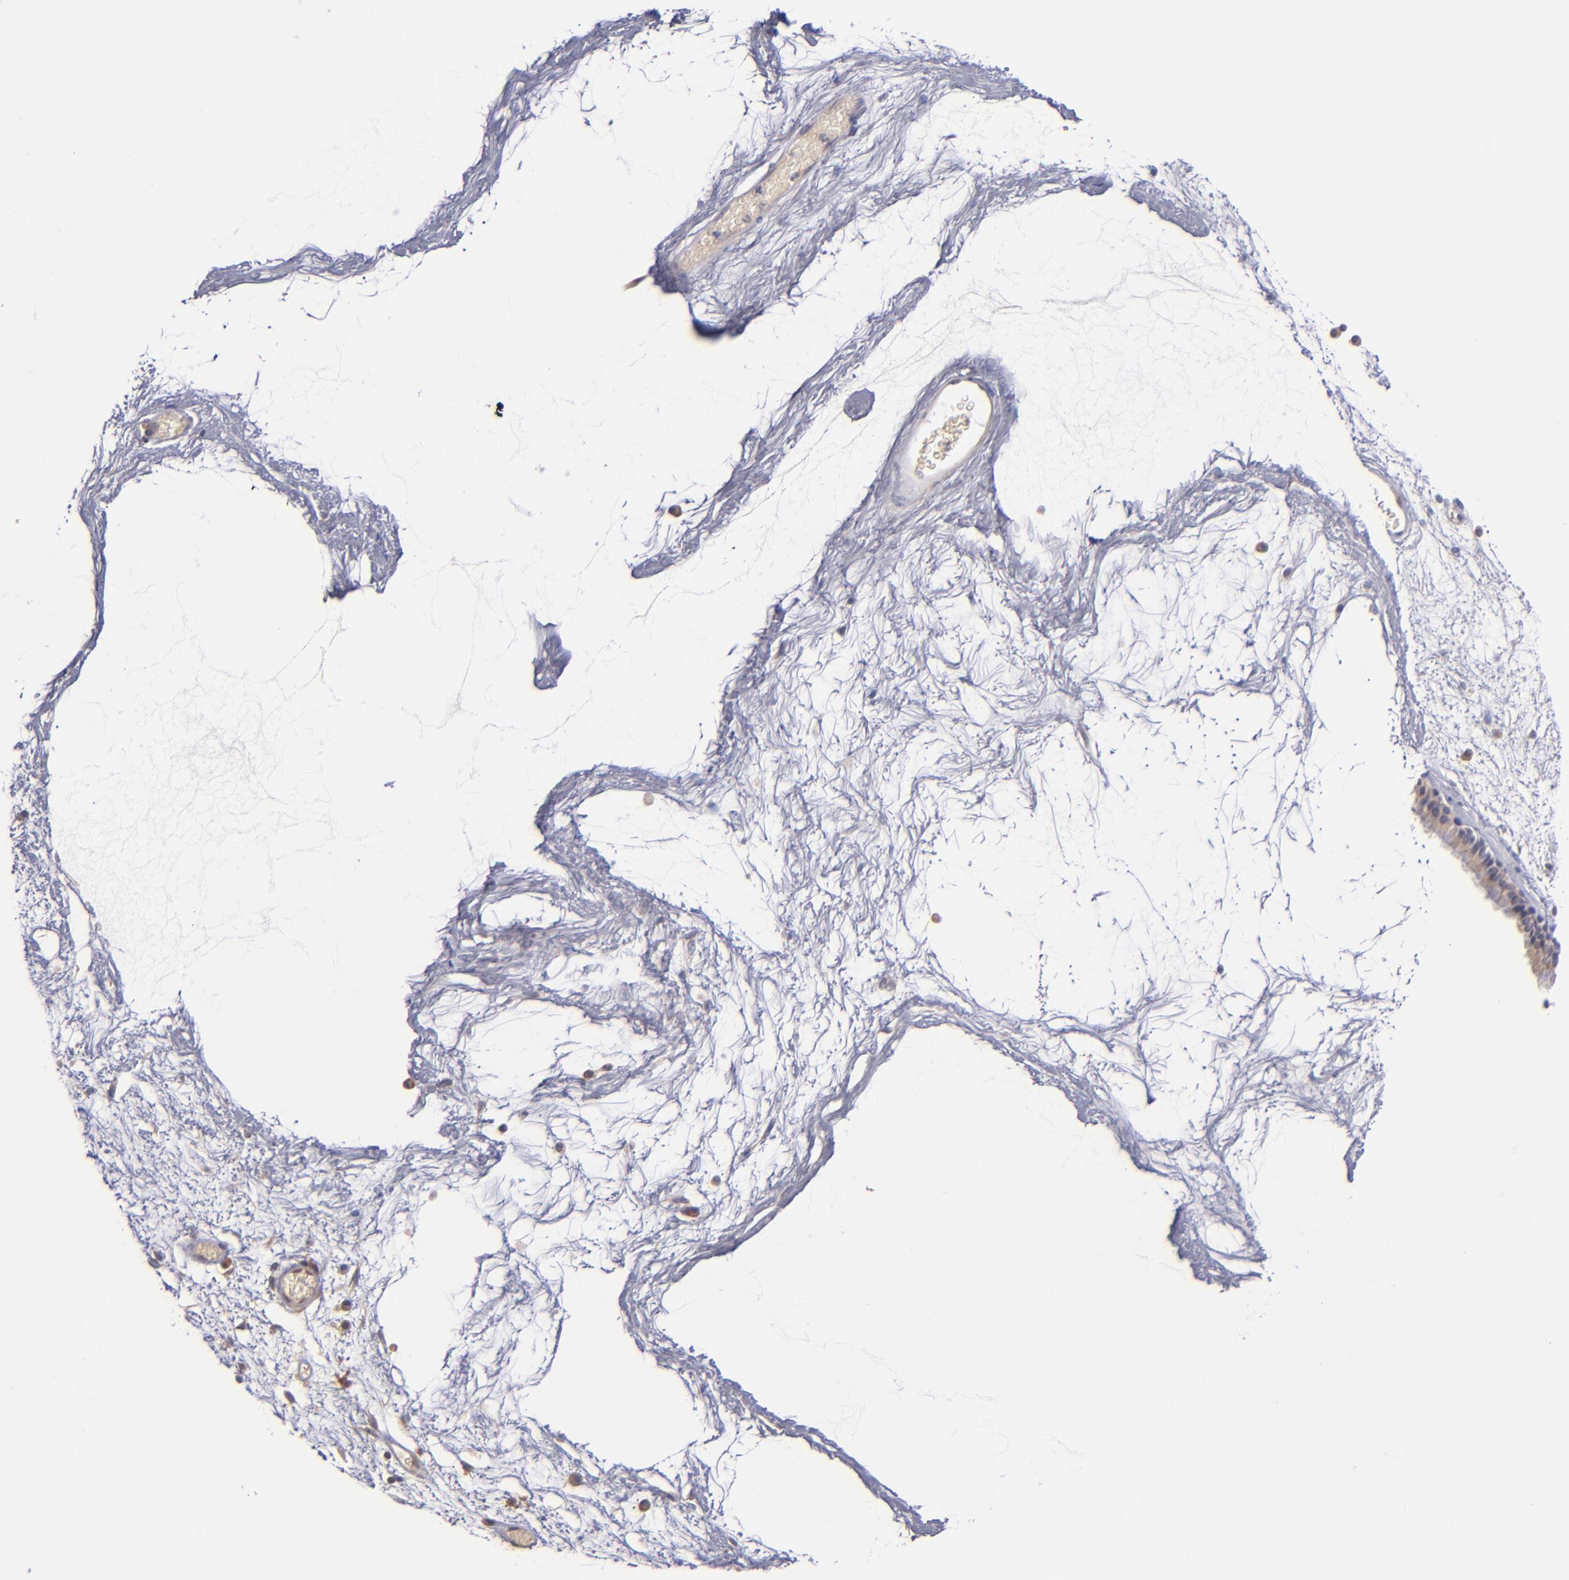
{"staining": {"intensity": "weak", "quantity": ">75%", "location": "cytoplasmic/membranous"}, "tissue": "nasopharynx", "cell_type": "Respiratory epithelial cells", "image_type": "normal", "snomed": [{"axis": "morphology", "description": "Normal tissue, NOS"}, {"axis": "morphology", "description": "Inflammation, NOS"}, {"axis": "topography", "description": "Nasopharynx"}], "caption": "A photomicrograph of human nasopharynx stained for a protein shows weak cytoplasmic/membranous brown staining in respiratory epithelial cells. (Brightfield microscopy of DAB IHC at high magnification).", "gene": "TSC2", "patient": {"sex": "male", "age": 48}}